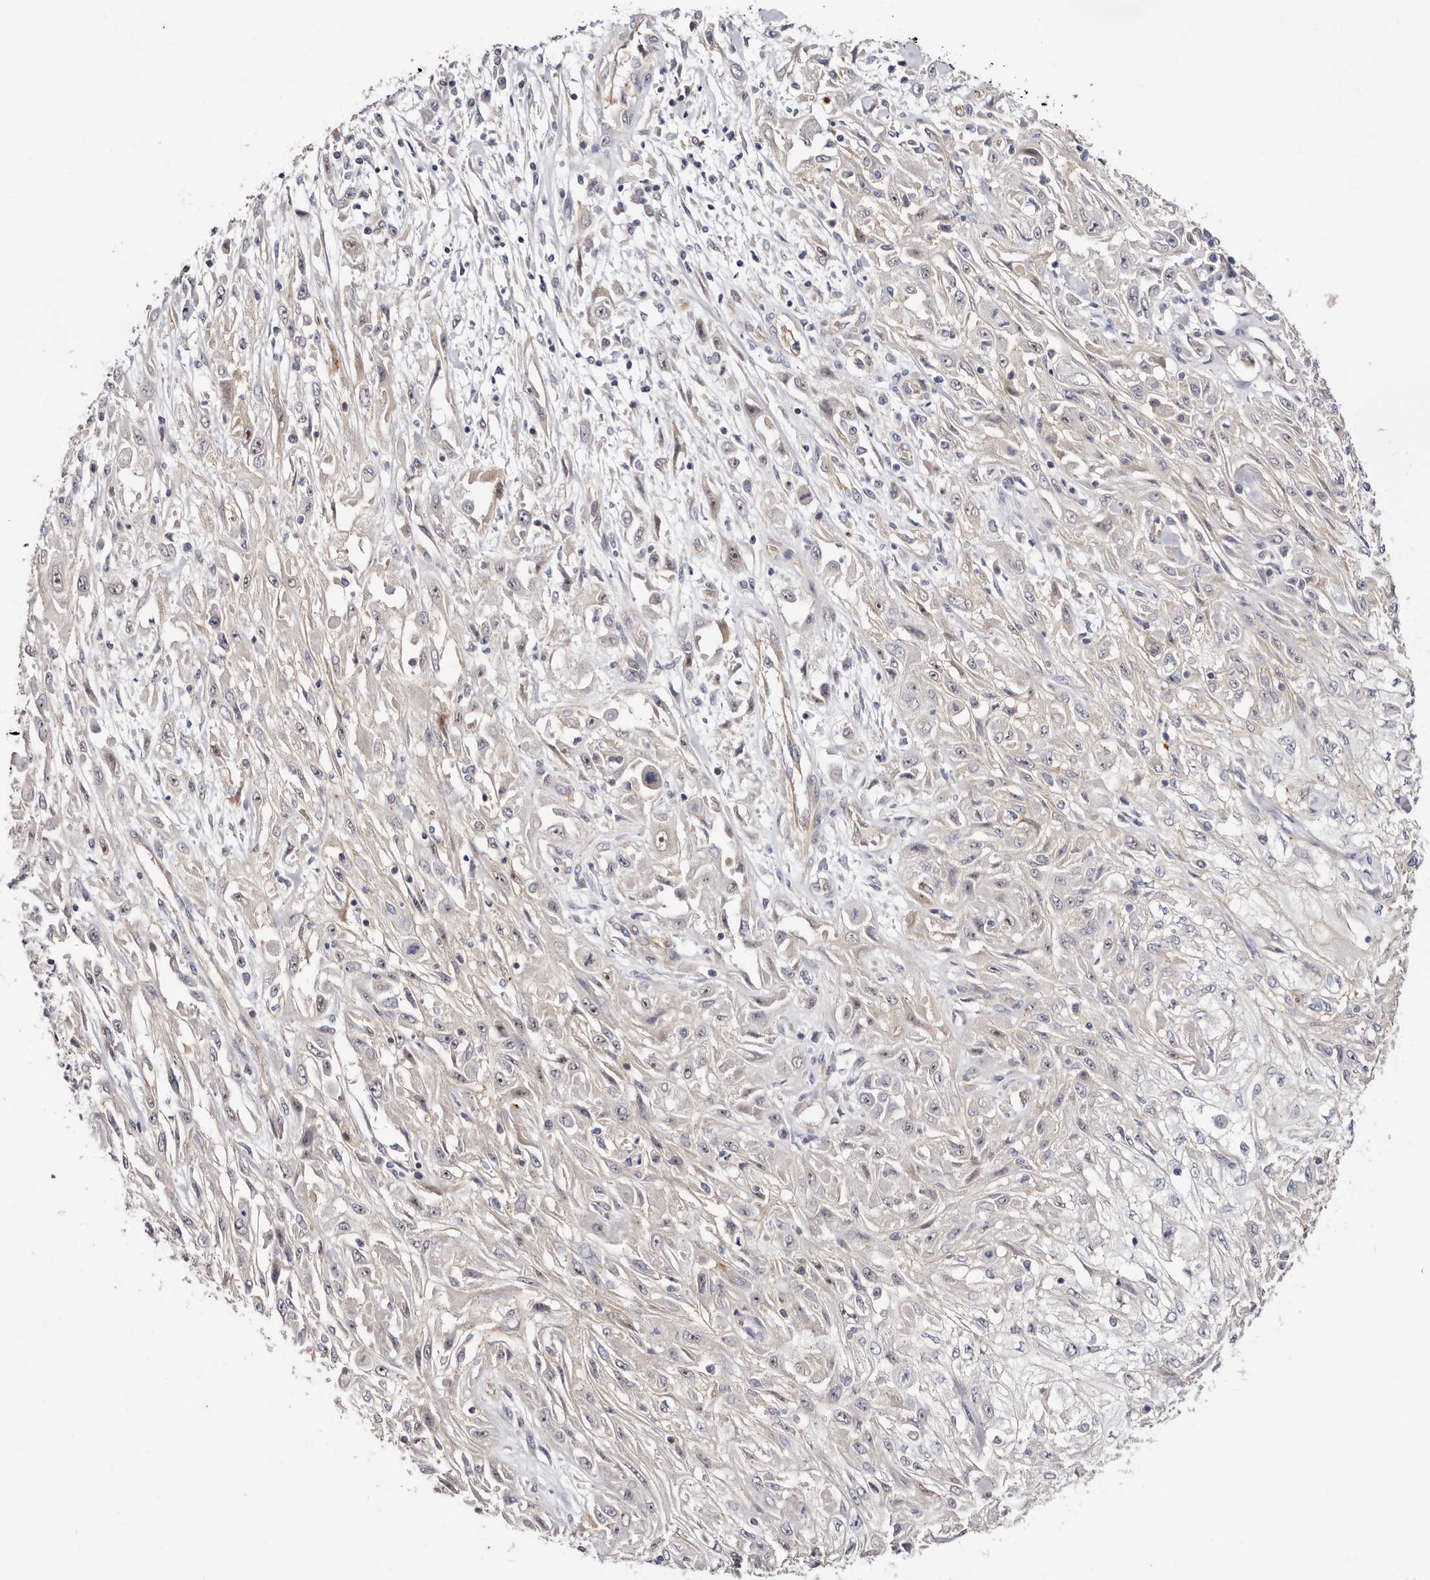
{"staining": {"intensity": "weak", "quantity": "<25%", "location": "cytoplasmic/membranous,nuclear"}, "tissue": "skin cancer", "cell_type": "Tumor cells", "image_type": "cancer", "snomed": [{"axis": "morphology", "description": "Squamous cell carcinoma, NOS"}, {"axis": "morphology", "description": "Squamous cell carcinoma, metastatic, NOS"}, {"axis": "topography", "description": "Skin"}, {"axis": "topography", "description": "Lymph node"}], "caption": "This is an IHC micrograph of skin cancer (squamous cell carcinoma). There is no positivity in tumor cells.", "gene": "PANK4", "patient": {"sex": "male", "age": 75}}